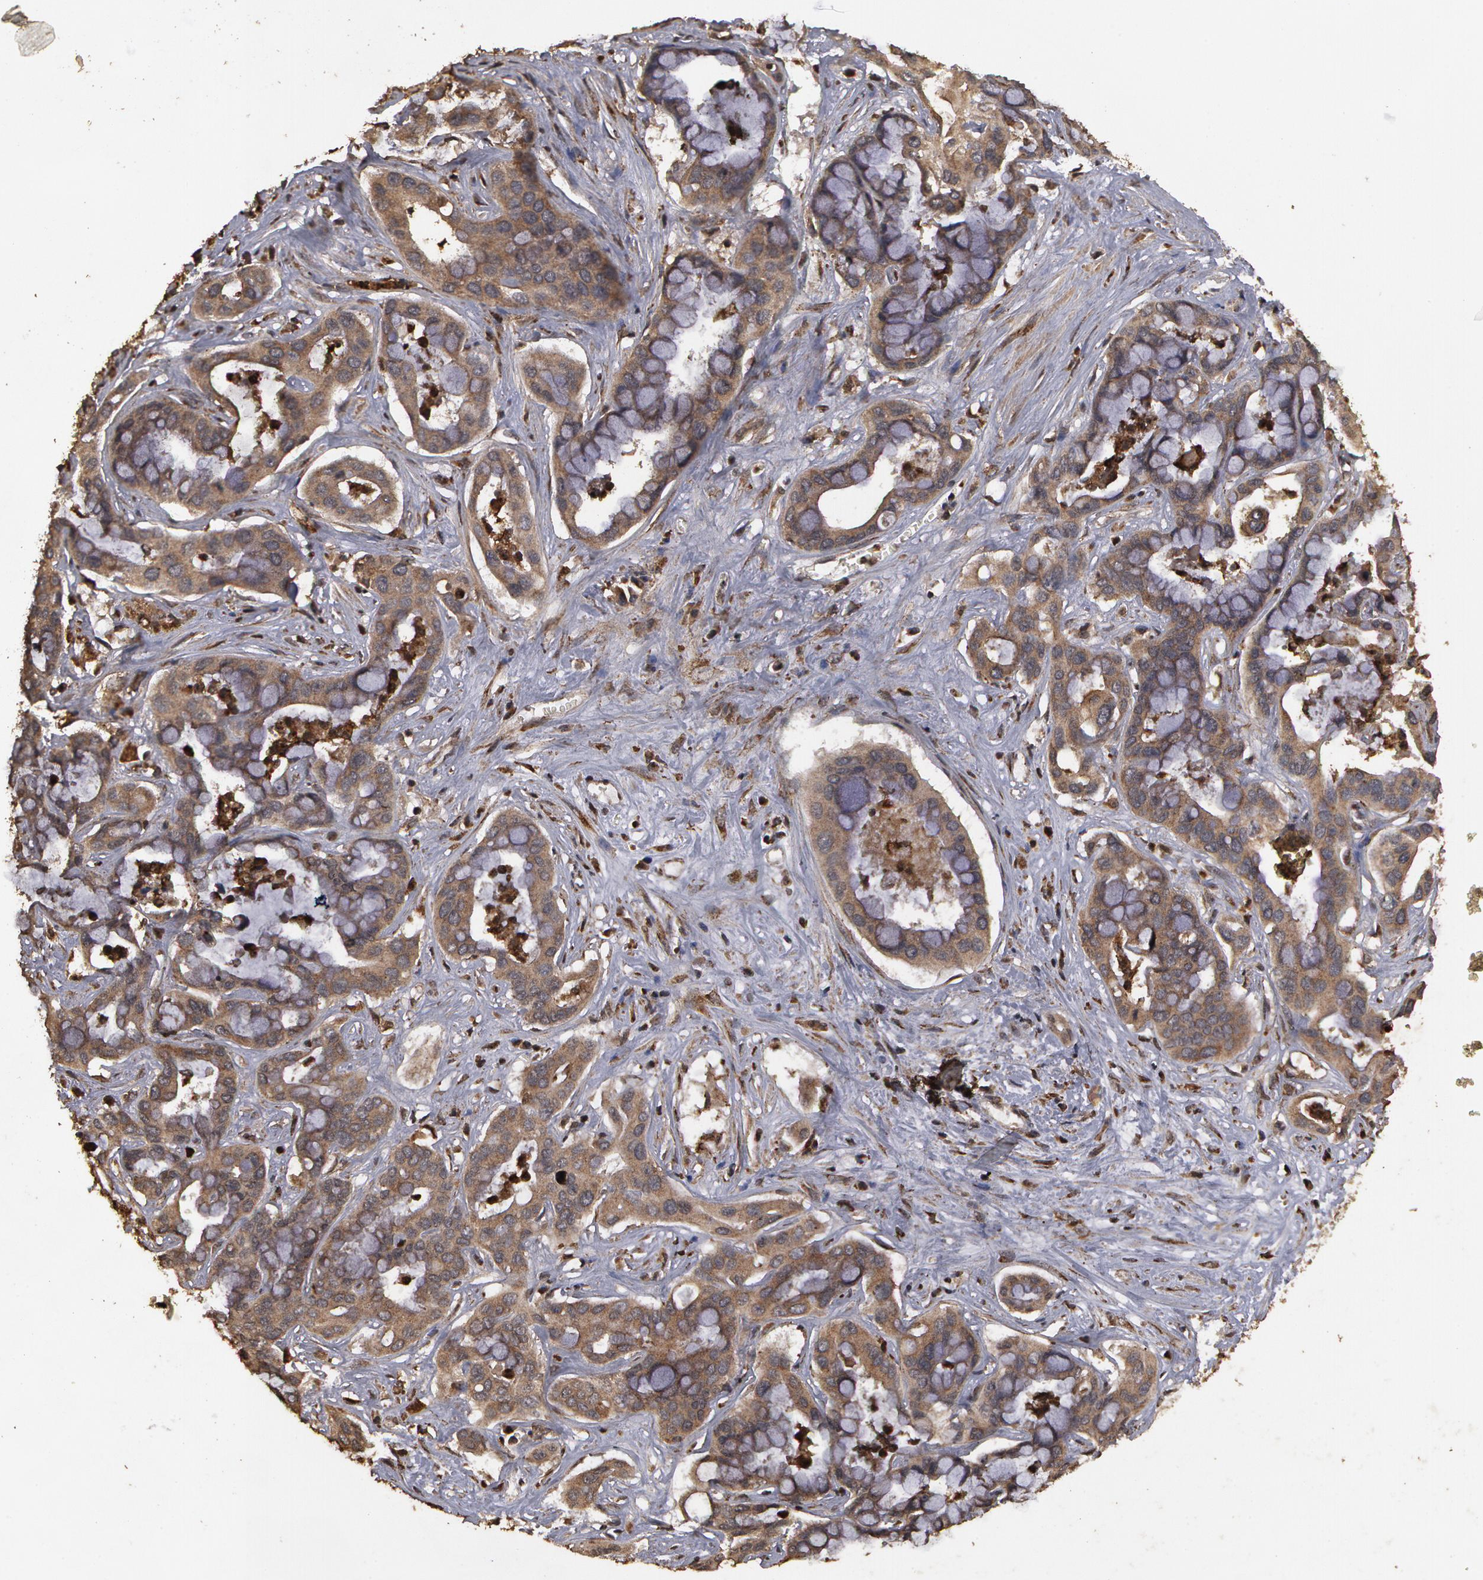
{"staining": {"intensity": "weak", "quantity": "25%-75%", "location": "cytoplasmic/membranous"}, "tissue": "liver cancer", "cell_type": "Tumor cells", "image_type": "cancer", "snomed": [{"axis": "morphology", "description": "Cholangiocarcinoma"}, {"axis": "topography", "description": "Liver"}], "caption": "Immunohistochemical staining of human cholangiocarcinoma (liver) shows low levels of weak cytoplasmic/membranous expression in approximately 25%-75% of tumor cells. (DAB IHC, brown staining for protein, blue staining for nuclei).", "gene": "CALR", "patient": {"sex": "female", "age": 65}}